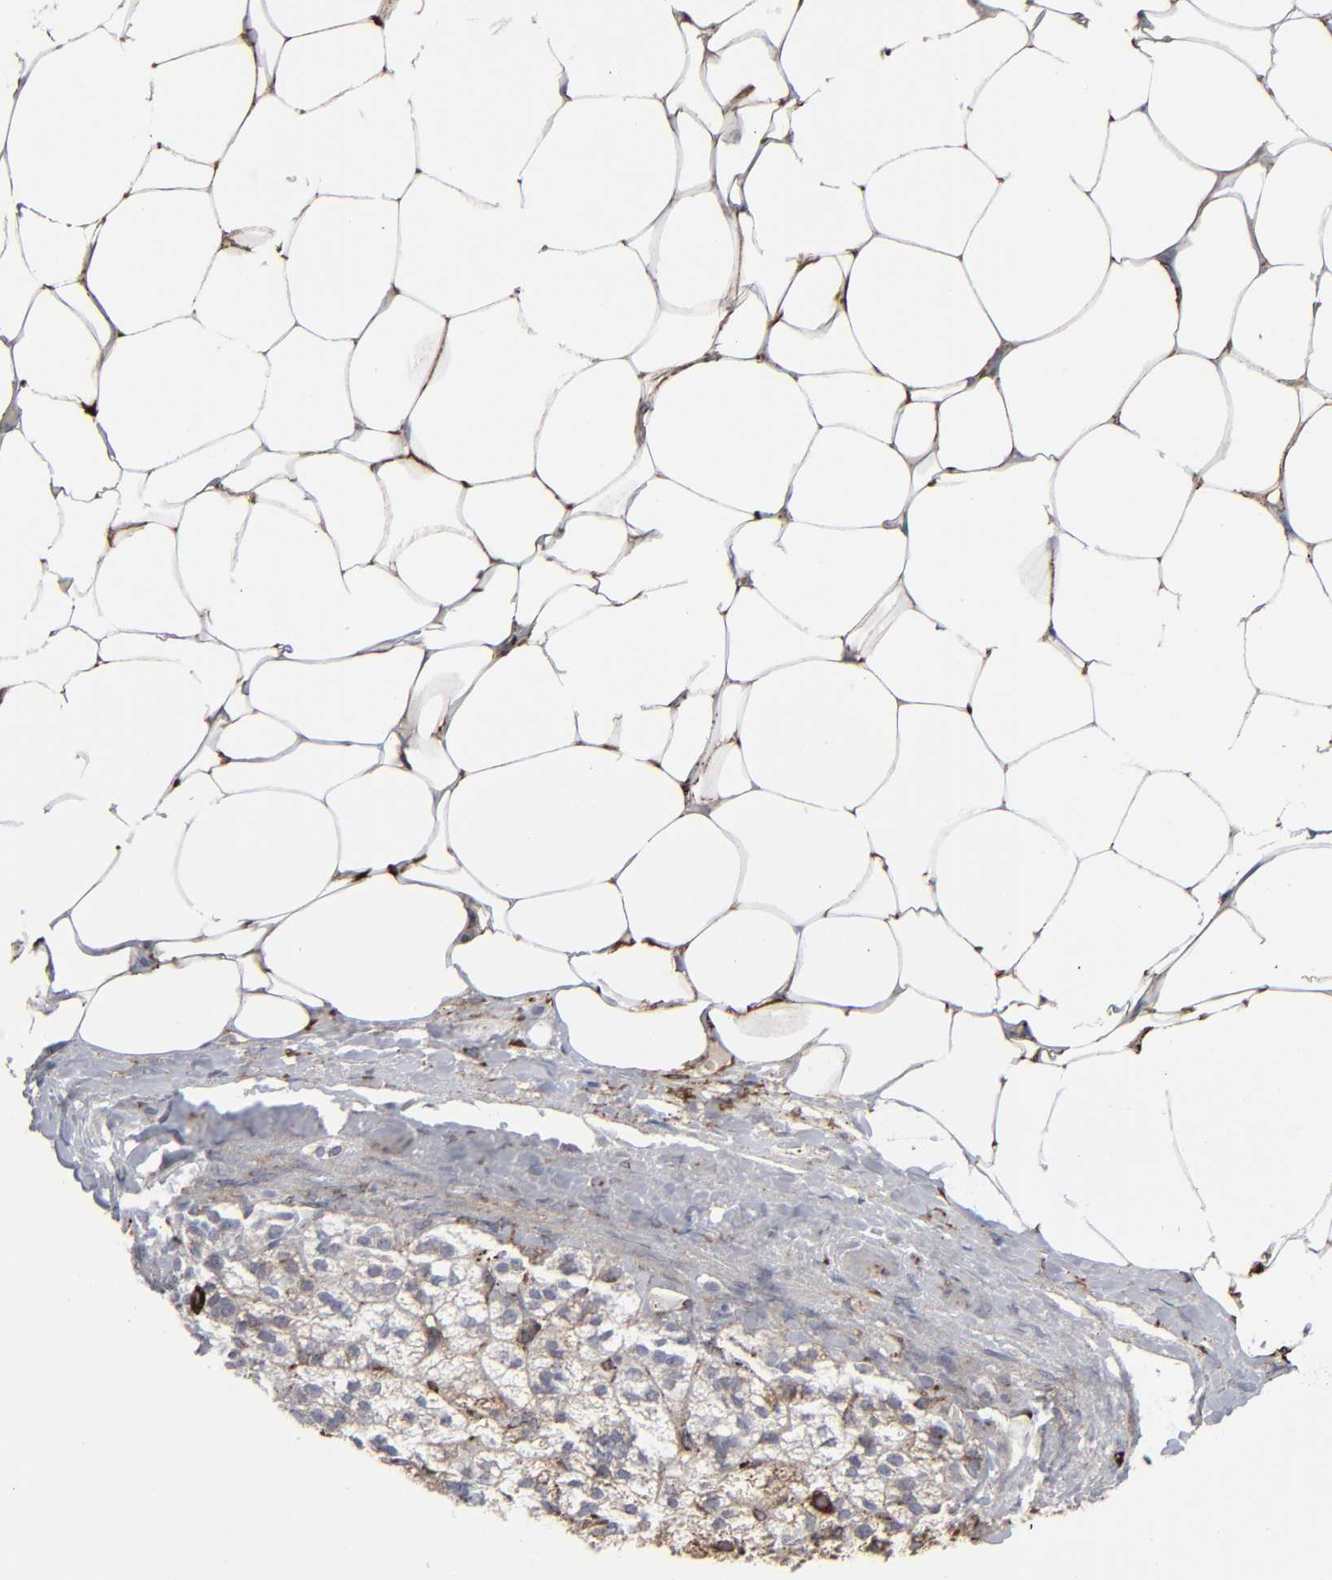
{"staining": {"intensity": "strong", "quantity": ">75%", "location": "cytoplasmic/membranous"}, "tissue": "adrenal gland", "cell_type": "Glandular cells", "image_type": "normal", "snomed": [{"axis": "morphology", "description": "Normal tissue, NOS"}, {"axis": "topography", "description": "Adrenal gland"}], "caption": "Brown immunohistochemical staining in unremarkable human adrenal gland exhibits strong cytoplasmic/membranous expression in approximately >75% of glandular cells.", "gene": "SPARC", "patient": {"sex": "male", "age": 35}}